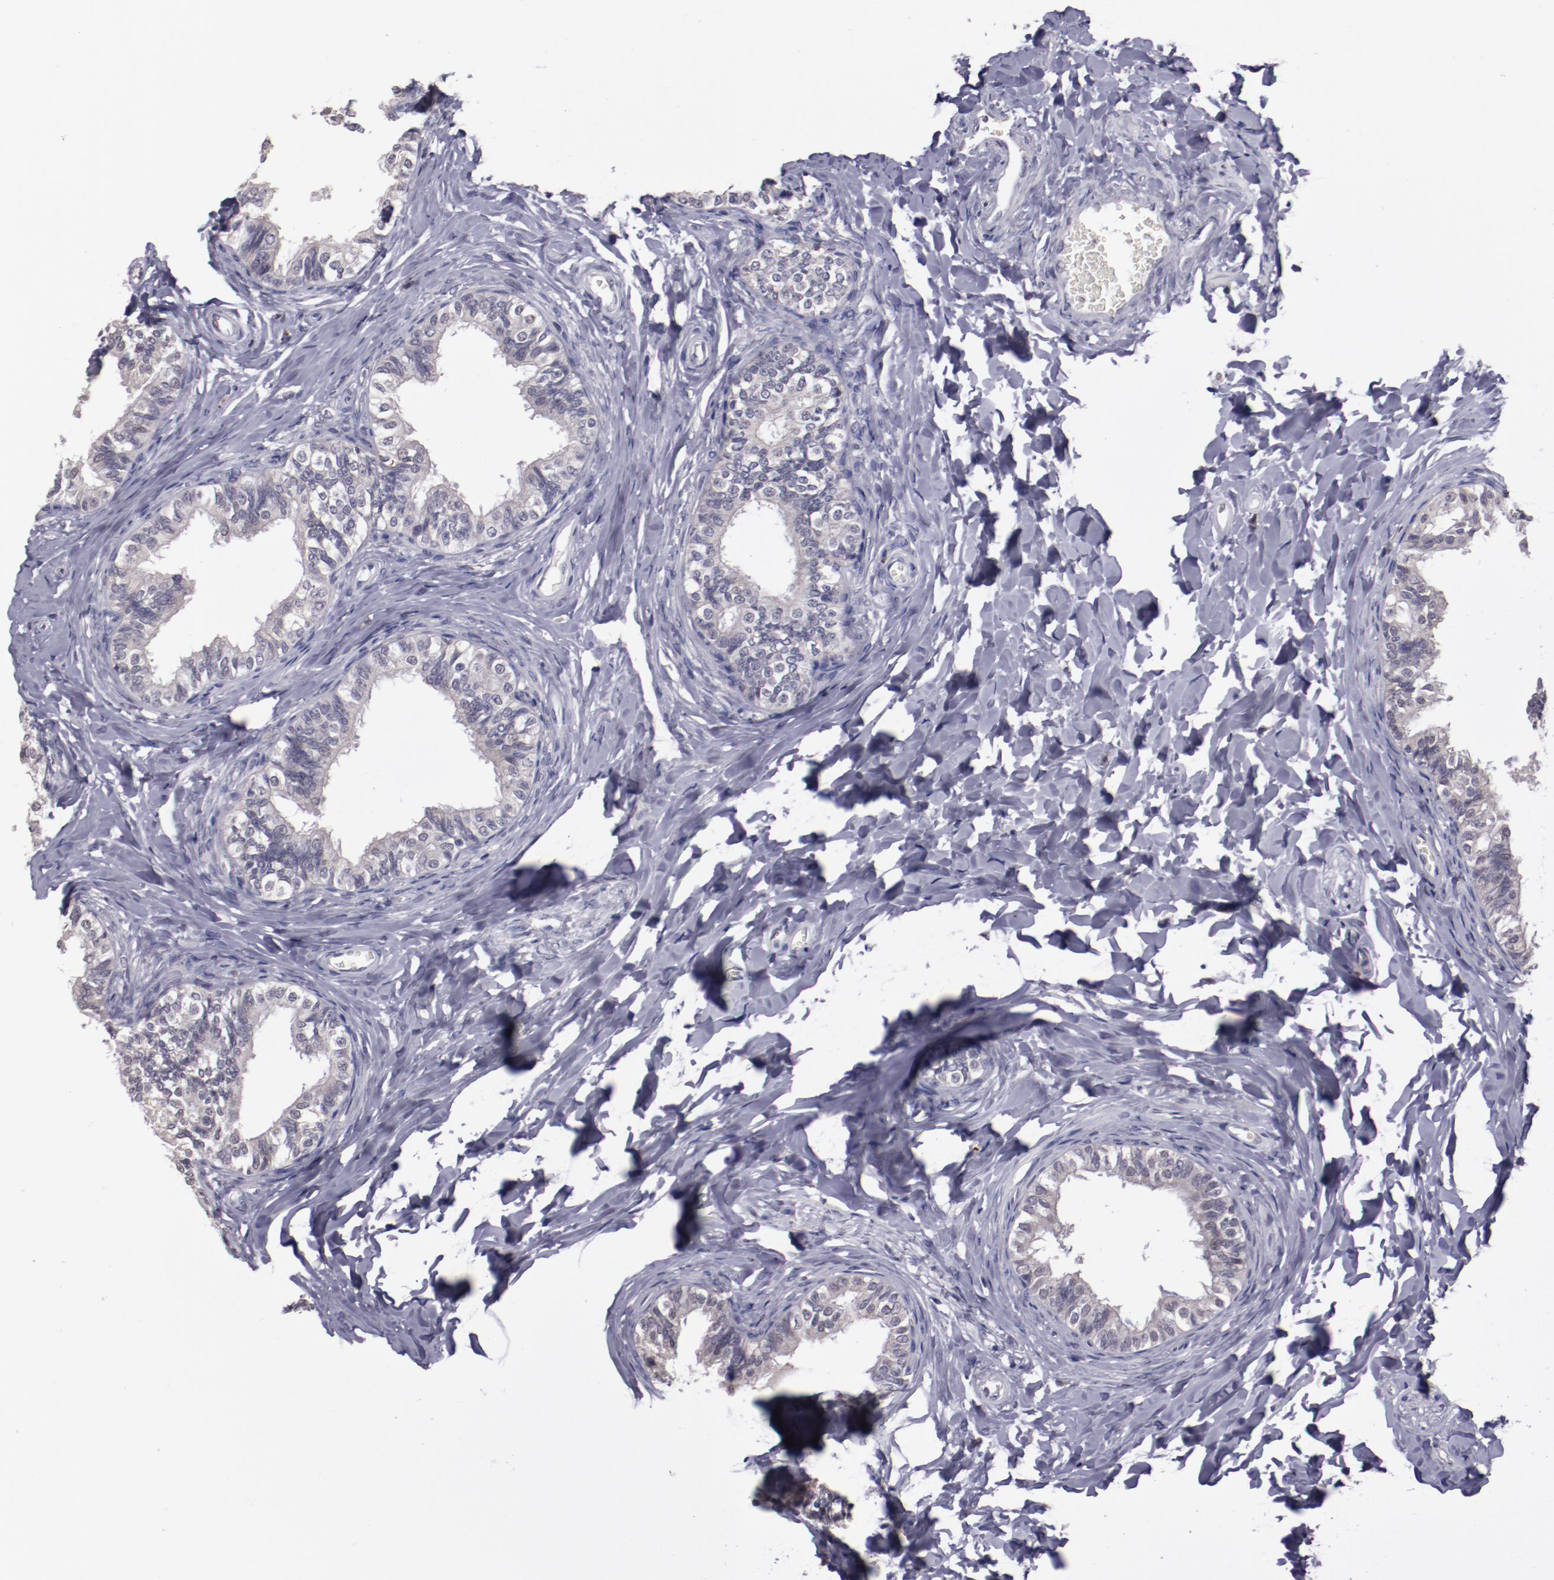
{"staining": {"intensity": "weak", "quantity": "25%-75%", "location": "cytoplasmic/membranous"}, "tissue": "epididymis", "cell_type": "Glandular cells", "image_type": "normal", "snomed": [{"axis": "morphology", "description": "Normal tissue, NOS"}, {"axis": "topography", "description": "Soft tissue"}, {"axis": "topography", "description": "Epididymis"}], "caption": "Immunohistochemistry (DAB (3,3'-diaminobenzidine)) staining of unremarkable epididymis displays weak cytoplasmic/membranous protein positivity in about 25%-75% of glandular cells. (DAB (3,3'-diaminobenzidine) = brown stain, brightfield microscopy at high magnification).", "gene": "NRXN3", "patient": {"sex": "male", "age": 26}}